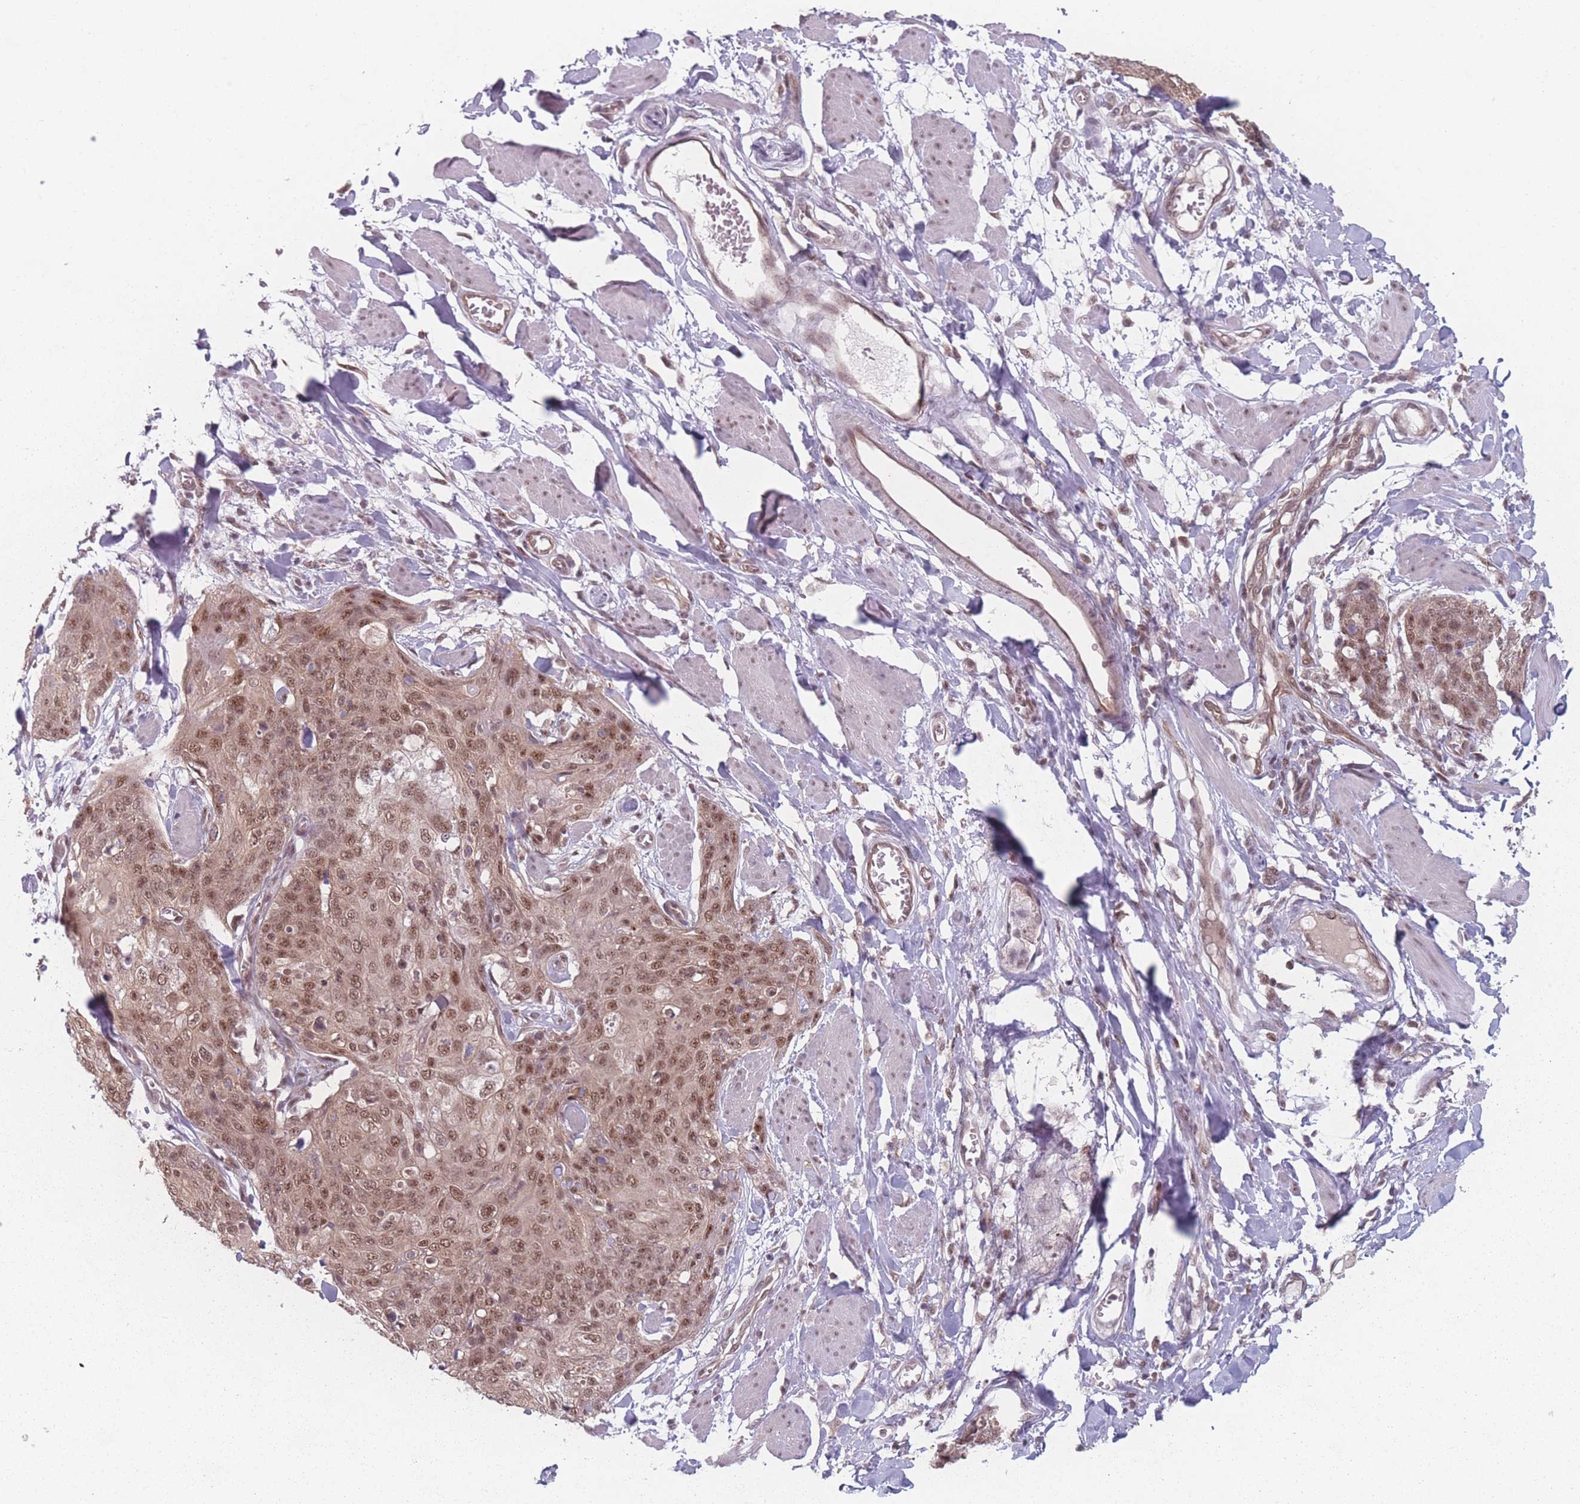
{"staining": {"intensity": "moderate", "quantity": ">75%", "location": "nuclear"}, "tissue": "skin cancer", "cell_type": "Tumor cells", "image_type": "cancer", "snomed": [{"axis": "morphology", "description": "Squamous cell carcinoma, NOS"}, {"axis": "topography", "description": "Skin"}, {"axis": "topography", "description": "Vulva"}], "caption": "The image reveals a brown stain indicating the presence of a protein in the nuclear of tumor cells in squamous cell carcinoma (skin). (DAB = brown stain, brightfield microscopy at high magnification).", "gene": "ZC3H14", "patient": {"sex": "female", "age": 85}}